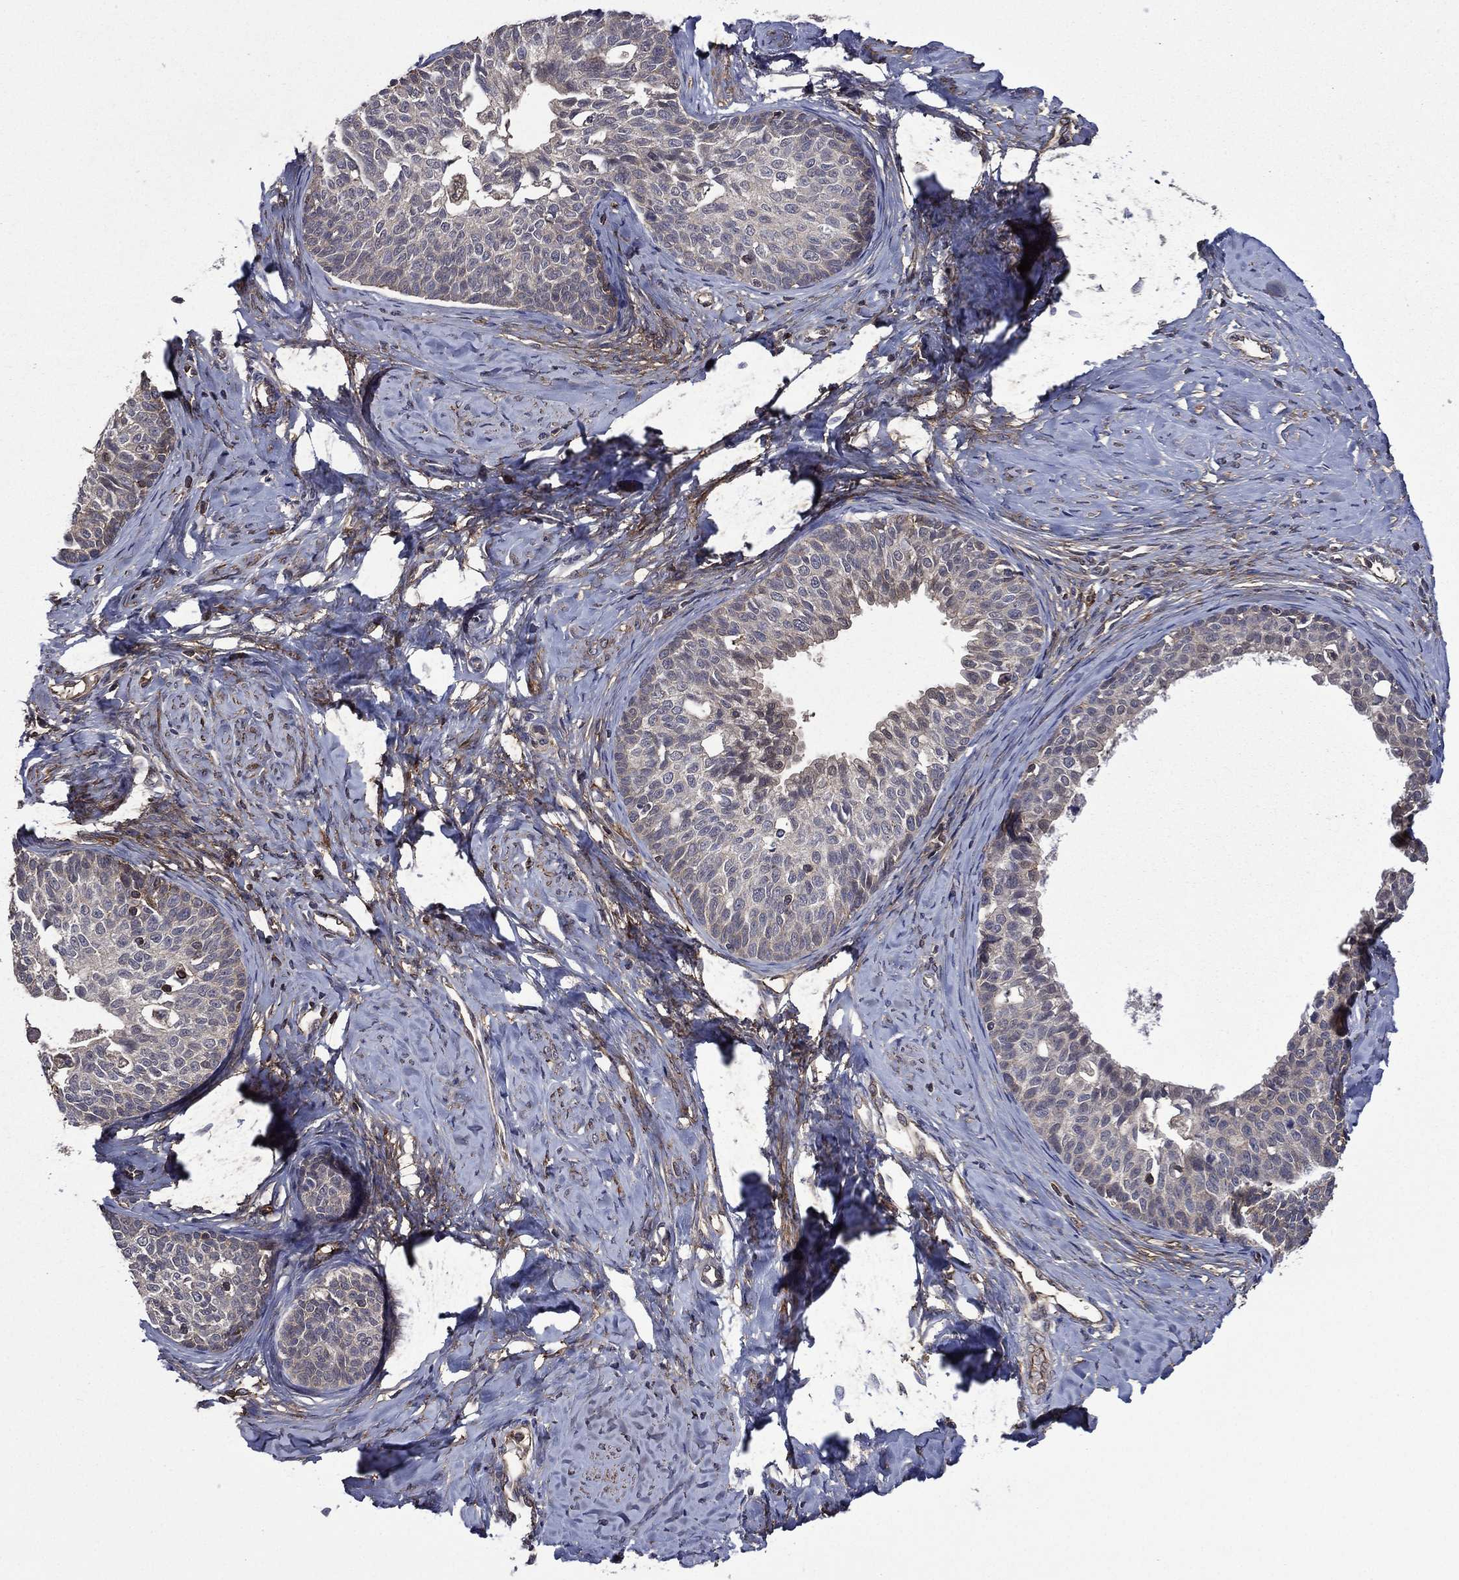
{"staining": {"intensity": "negative", "quantity": "none", "location": "none"}, "tissue": "cervical cancer", "cell_type": "Tumor cells", "image_type": "cancer", "snomed": [{"axis": "morphology", "description": "Squamous cell carcinoma, NOS"}, {"axis": "topography", "description": "Cervix"}], "caption": "An immunohistochemistry (IHC) histopathology image of cervical cancer is shown. There is no staining in tumor cells of cervical cancer. (DAB (3,3'-diaminobenzidine) IHC, high magnification).", "gene": "PLPP3", "patient": {"sex": "female", "age": 51}}